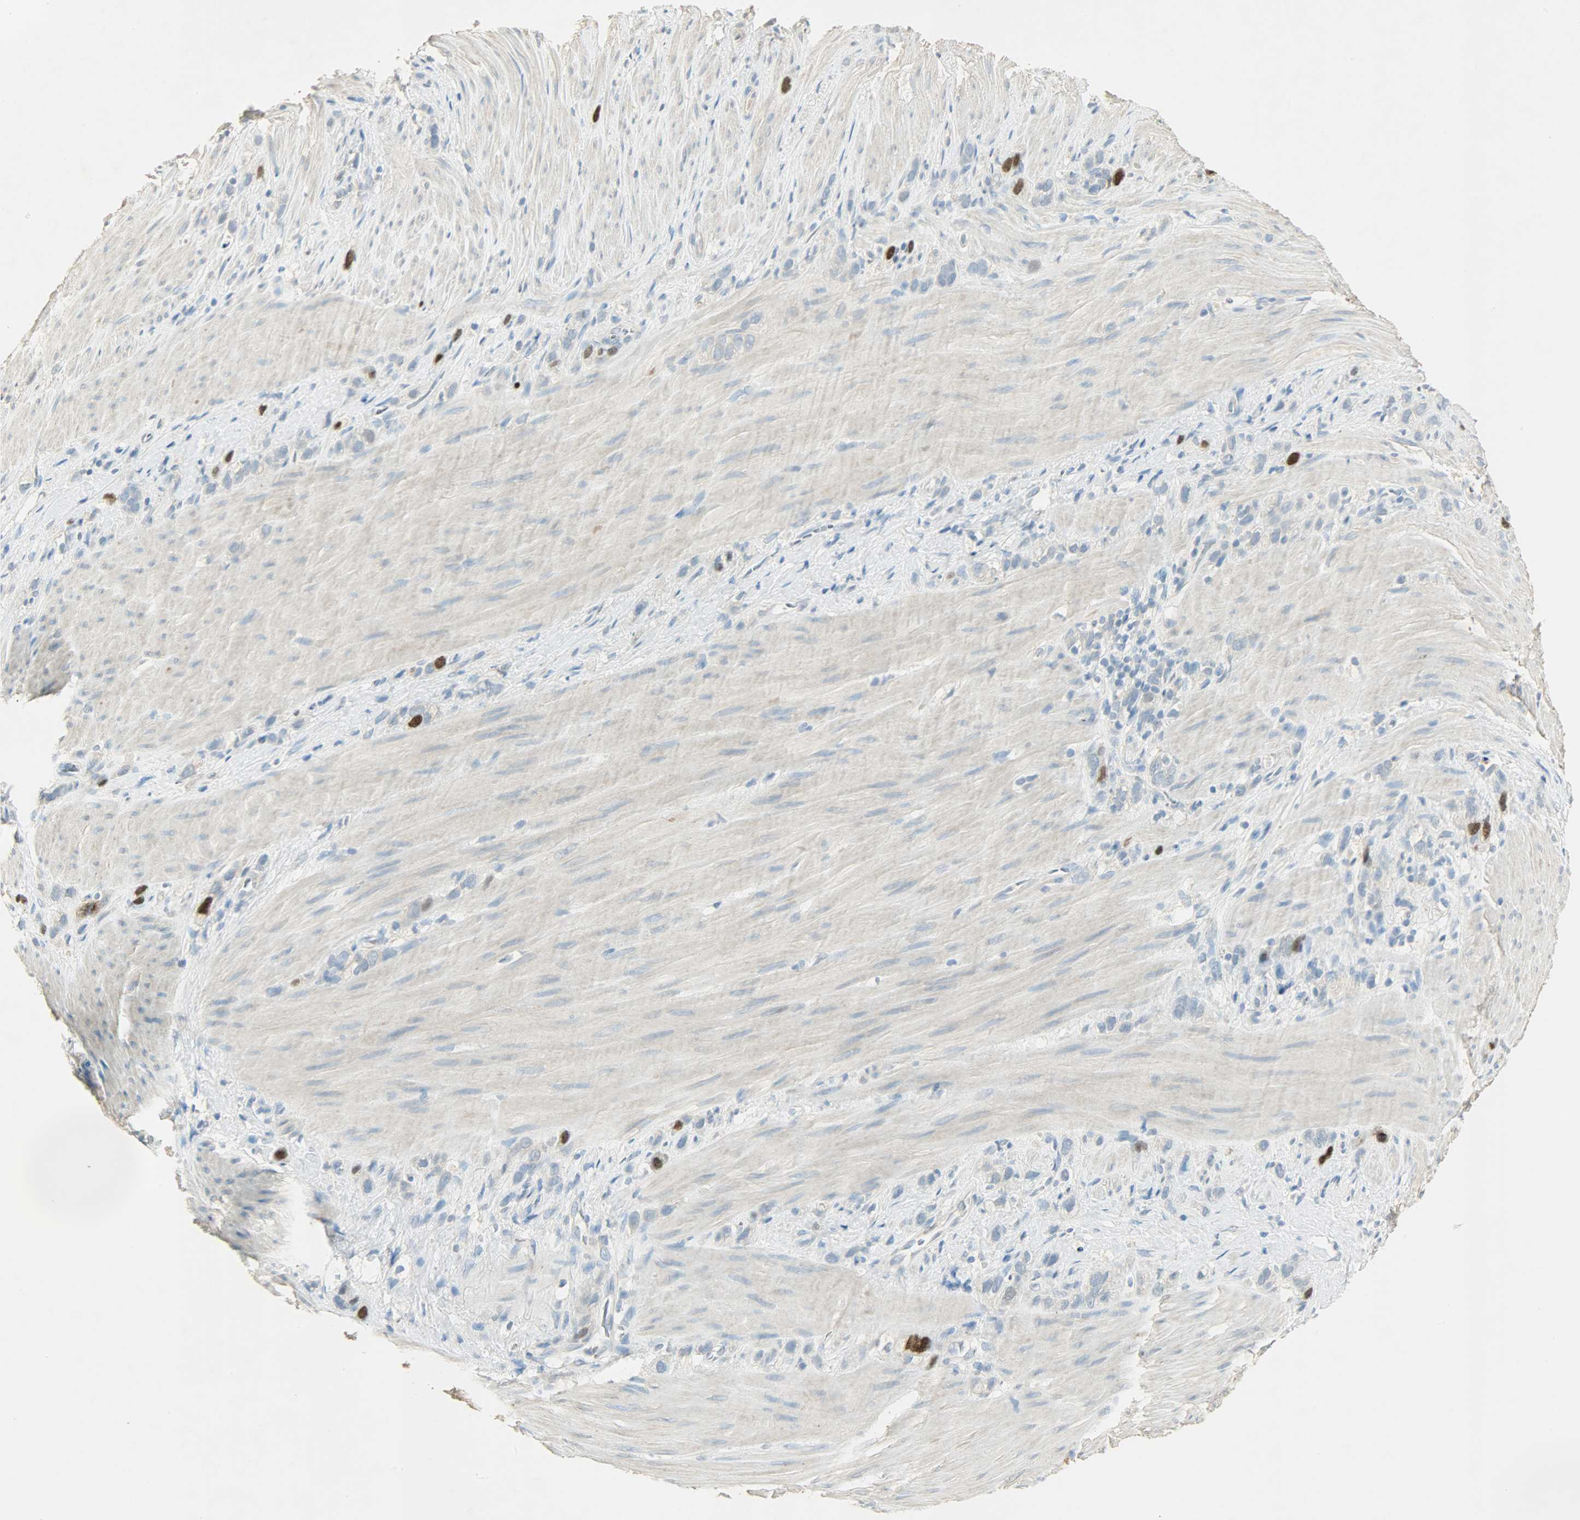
{"staining": {"intensity": "strong", "quantity": "<25%", "location": "cytoplasmic/membranous,nuclear"}, "tissue": "stomach cancer", "cell_type": "Tumor cells", "image_type": "cancer", "snomed": [{"axis": "morphology", "description": "Normal tissue, NOS"}, {"axis": "morphology", "description": "Adenocarcinoma, NOS"}, {"axis": "morphology", "description": "Adenocarcinoma, High grade"}, {"axis": "topography", "description": "Stomach, upper"}, {"axis": "topography", "description": "Stomach"}], "caption": "Brown immunohistochemical staining in human adenocarcinoma (high-grade) (stomach) displays strong cytoplasmic/membranous and nuclear positivity in about <25% of tumor cells.", "gene": "TPX2", "patient": {"sex": "female", "age": 65}}